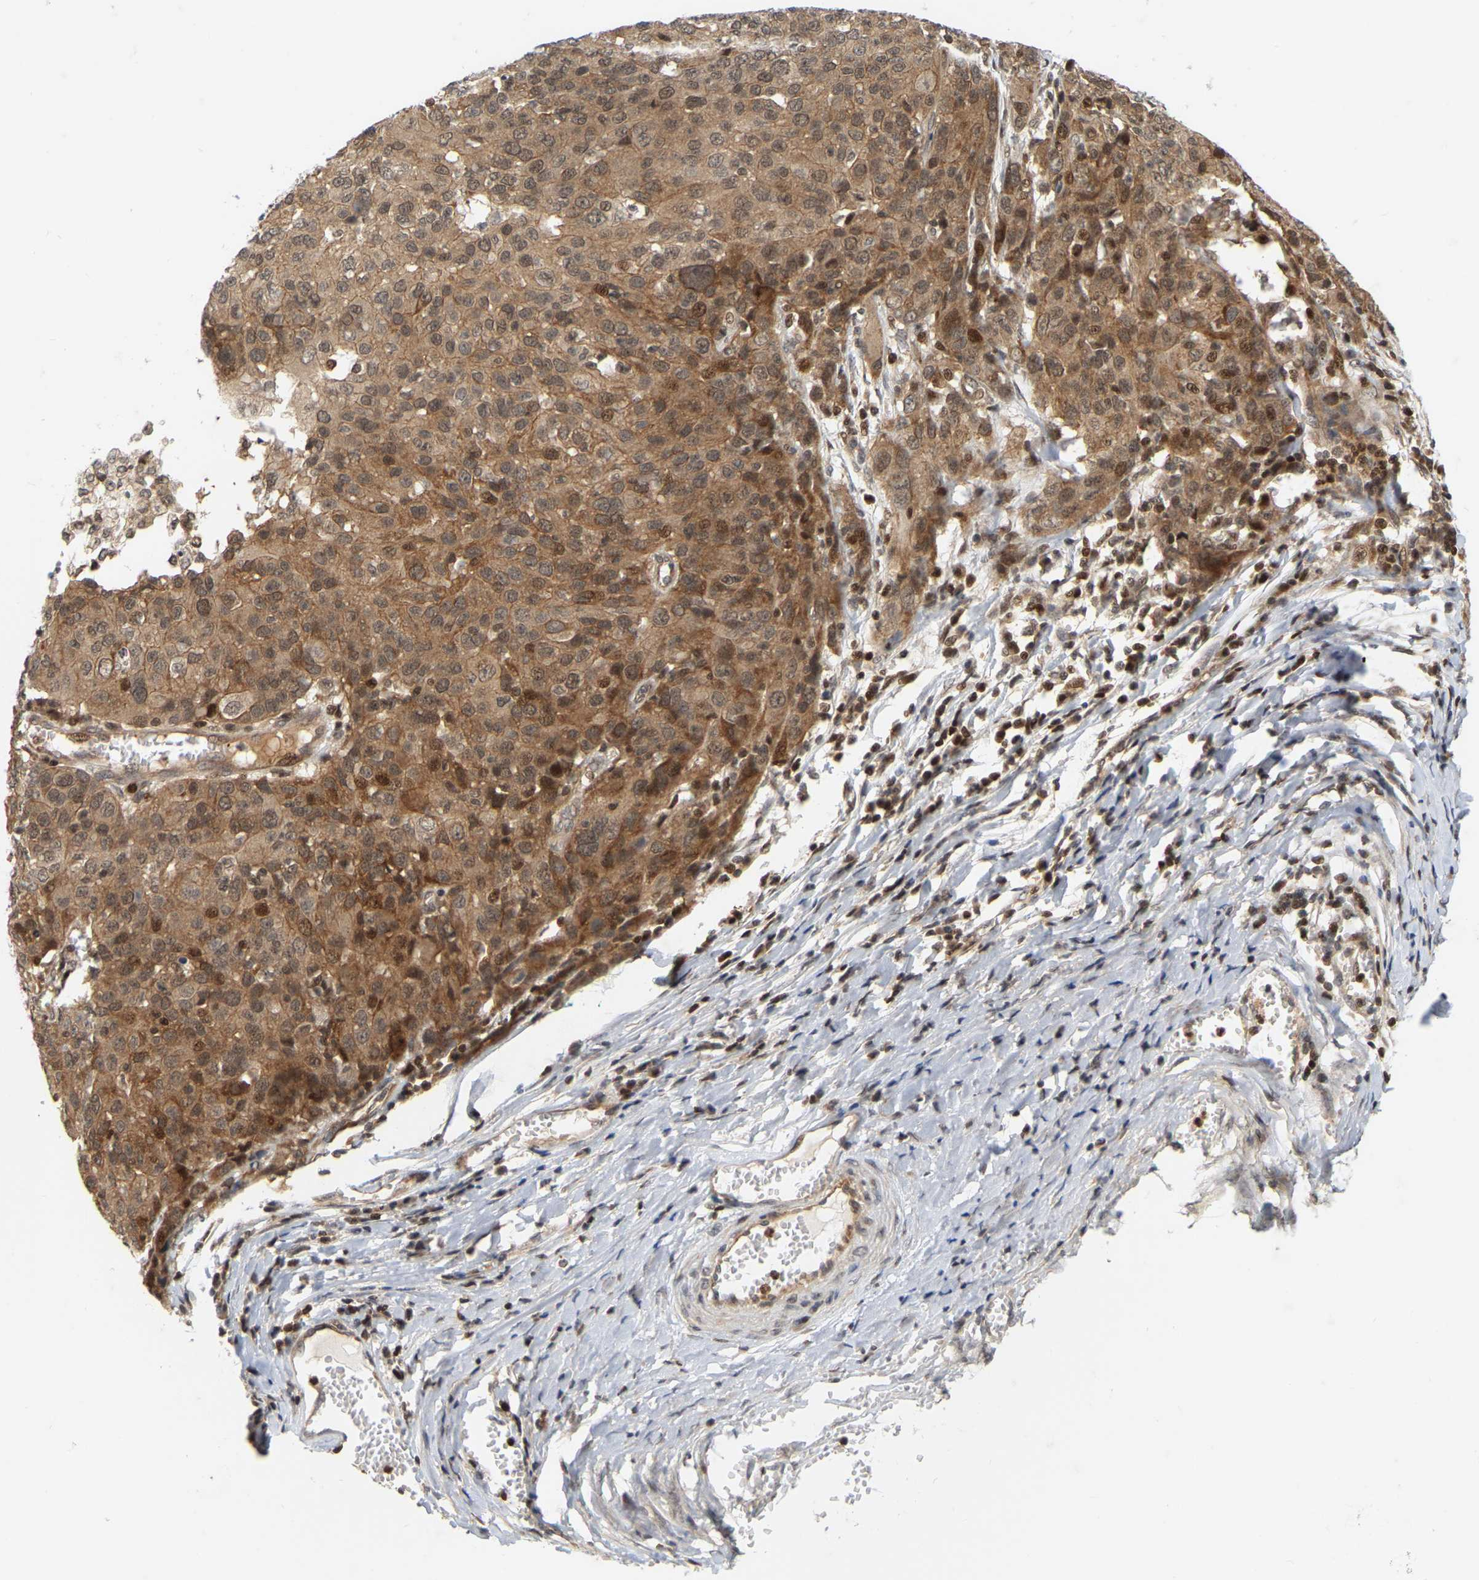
{"staining": {"intensity": "moderate", "quantity": ">75%", "location": "cytoplasmic/membranous"}, "tissue": "ovarian cancer", "cell_type": "Tumor cells", "image_type": "cancer", "snomed": [{"axis": "morphology", "description": "Carcinoma, endometroid"}, {"axis": "topography", "description": "Ovary"}], "caption": "Immunohistochemical staining of human ovarian cancer (endometroid carcinoma) shows moderate cytoplasmic/membranous protein expression in approximately >75% of tumor cells. The protein of interest is stained brown, and the nuclei are stained in blue (DAB (3,3'-diaminobenzidine) IHC with brightfield microscopy, high magnification).", "gene": "NFE2L2", "patient": {"sex": "female", "age": 50}}